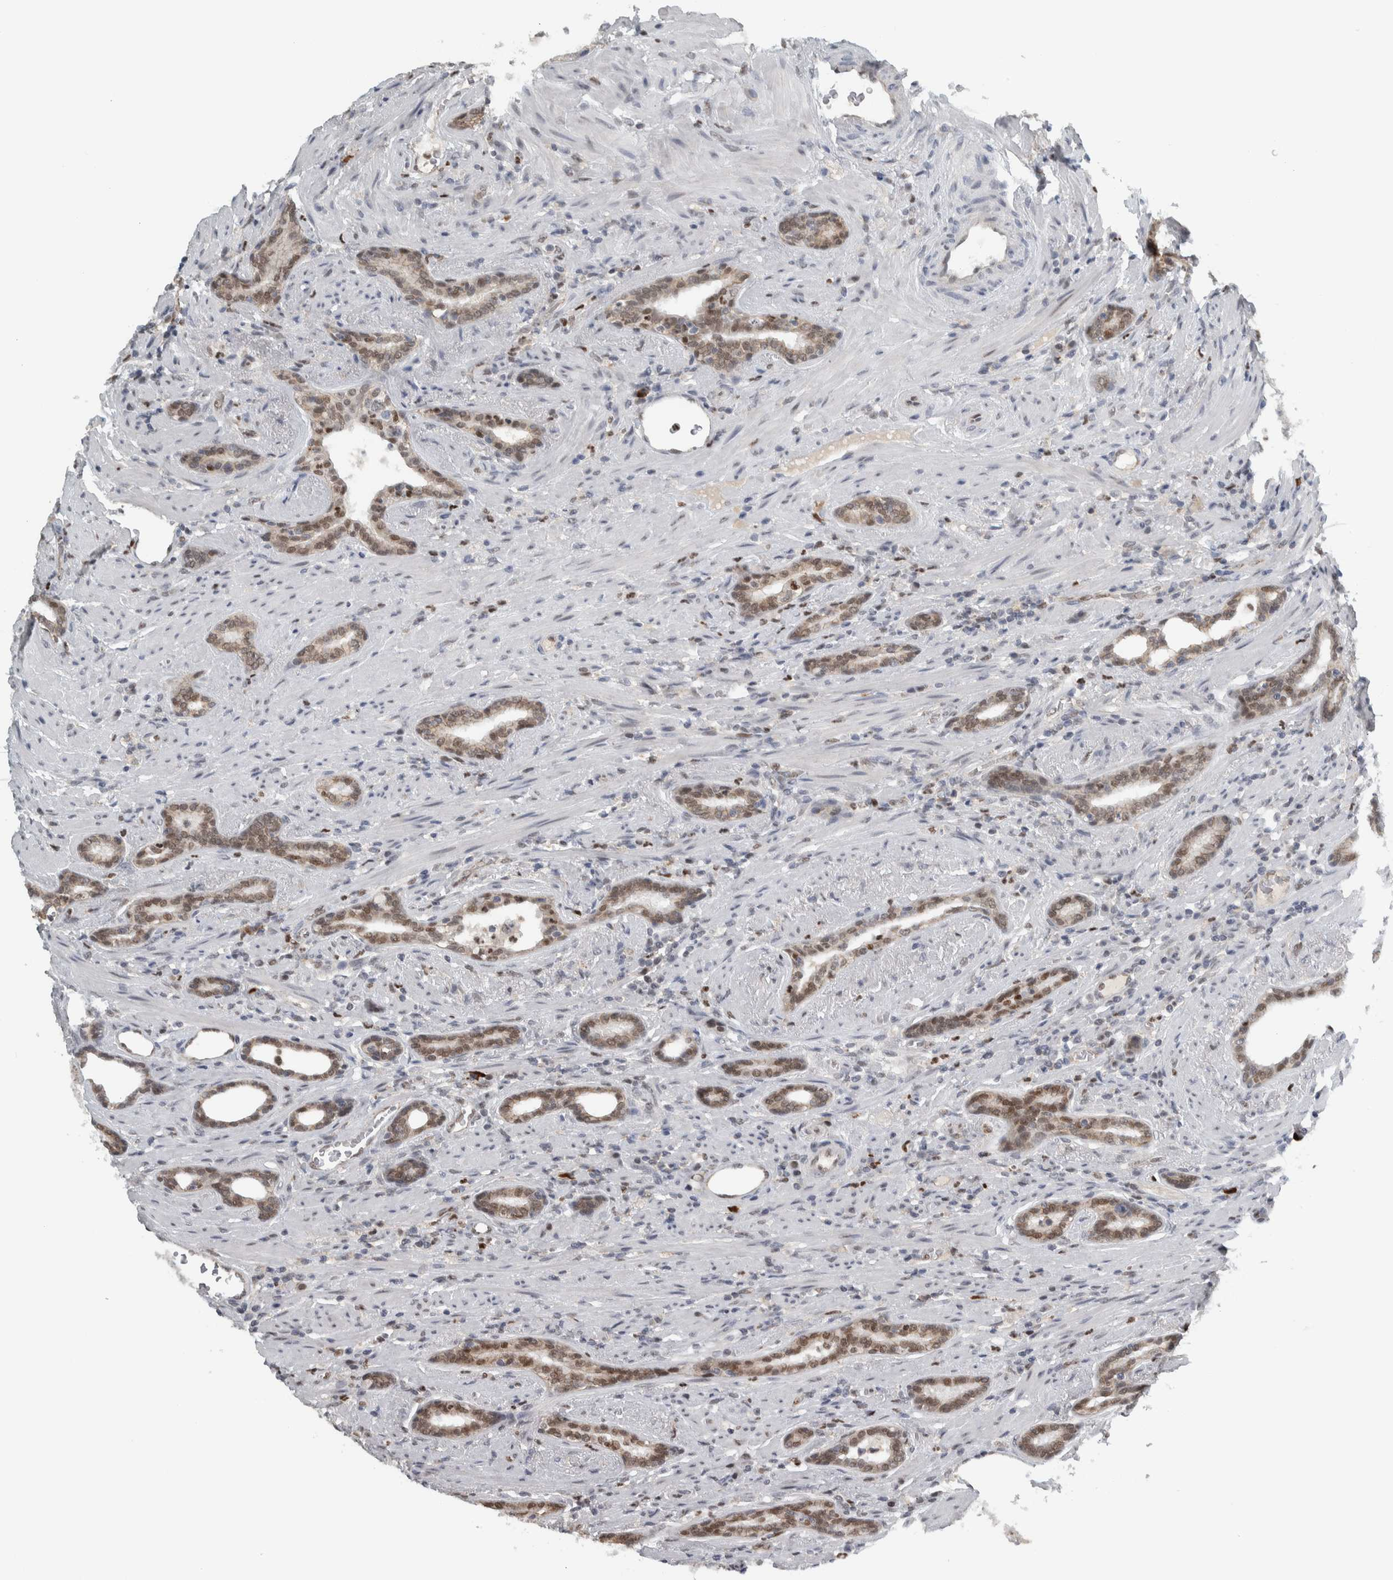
{"staining": {"intensity": "moderate", "quantity": ">75%", "location": "cytoplasmic/membranous,nuclear"}, "tissue": "prostate cancer", "cell_type": "Tumor cells", "image_type": "cancer", "snomed": [{"axis": "morphology", "description": "Adenocarcinoma, High grade"}, {"axis": "topography", "description": "Prostate"}], "caption": "Immunohistochemical staining of prostate adenocarcinoma (high-grade) reveals medium levels of moderate cytoplasmic/membranous and nuclear protein expression in approximately >75% of tumor cells.", "gene": "ADPRM", "patient": {"sex": "male", "age": 71}}